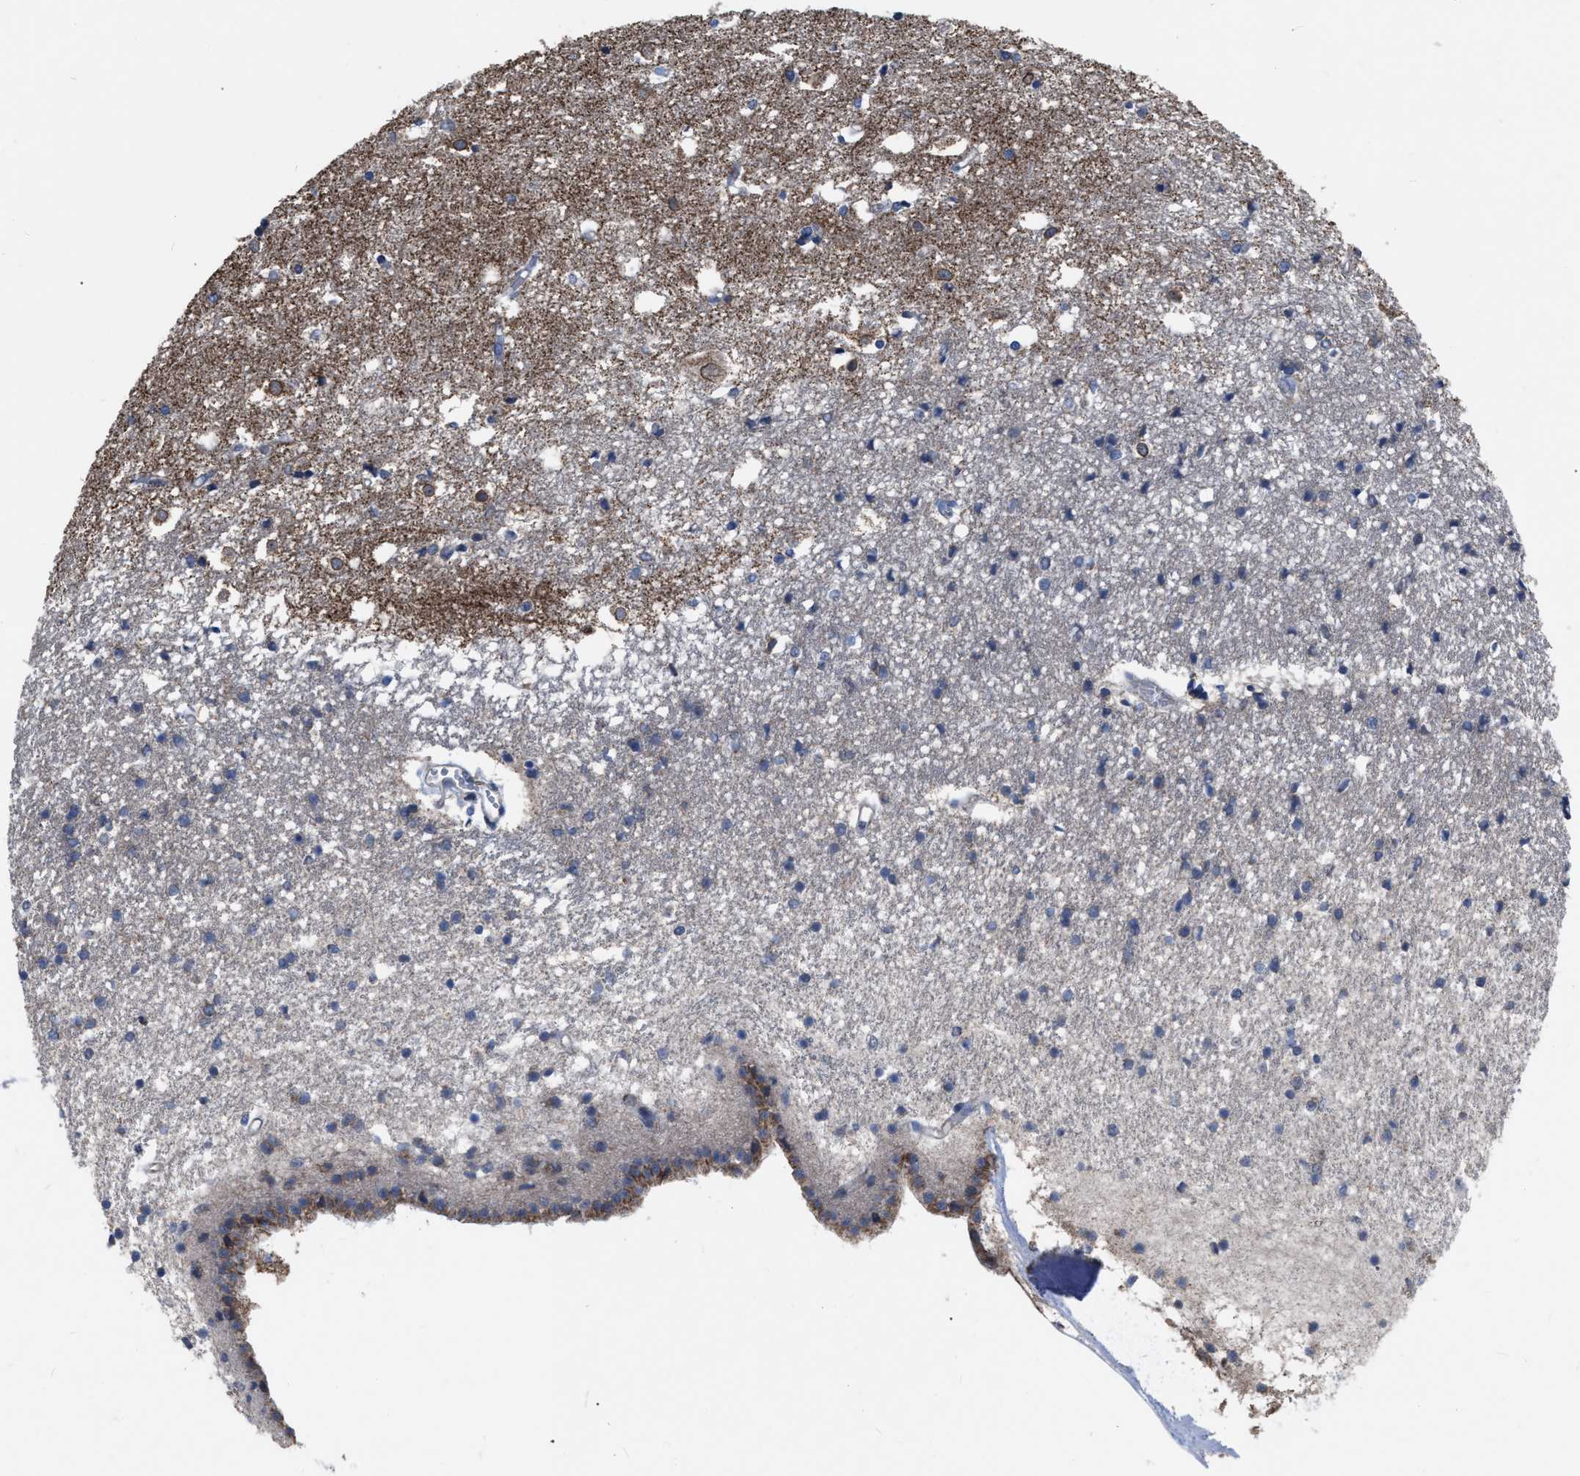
{"staining": {"intensity": "negative", "quantity": "none", "location": "none"}, "tissue": "caudate", "cell_type": "Glial cells", "image_type": "normal", "snomed": [{"axis": "morphology", "description": "Normal tissue, NOS"}, {"axis": "topography", "description": "Lateral ventricle wall"}], "caption": "The immunohistochemistry photomicrograph has no significant expression in glial cells of caudate. Nuclei are stained in blue.", "gene": "DDX56", "patient": {"sex": "male", "age": 45}}